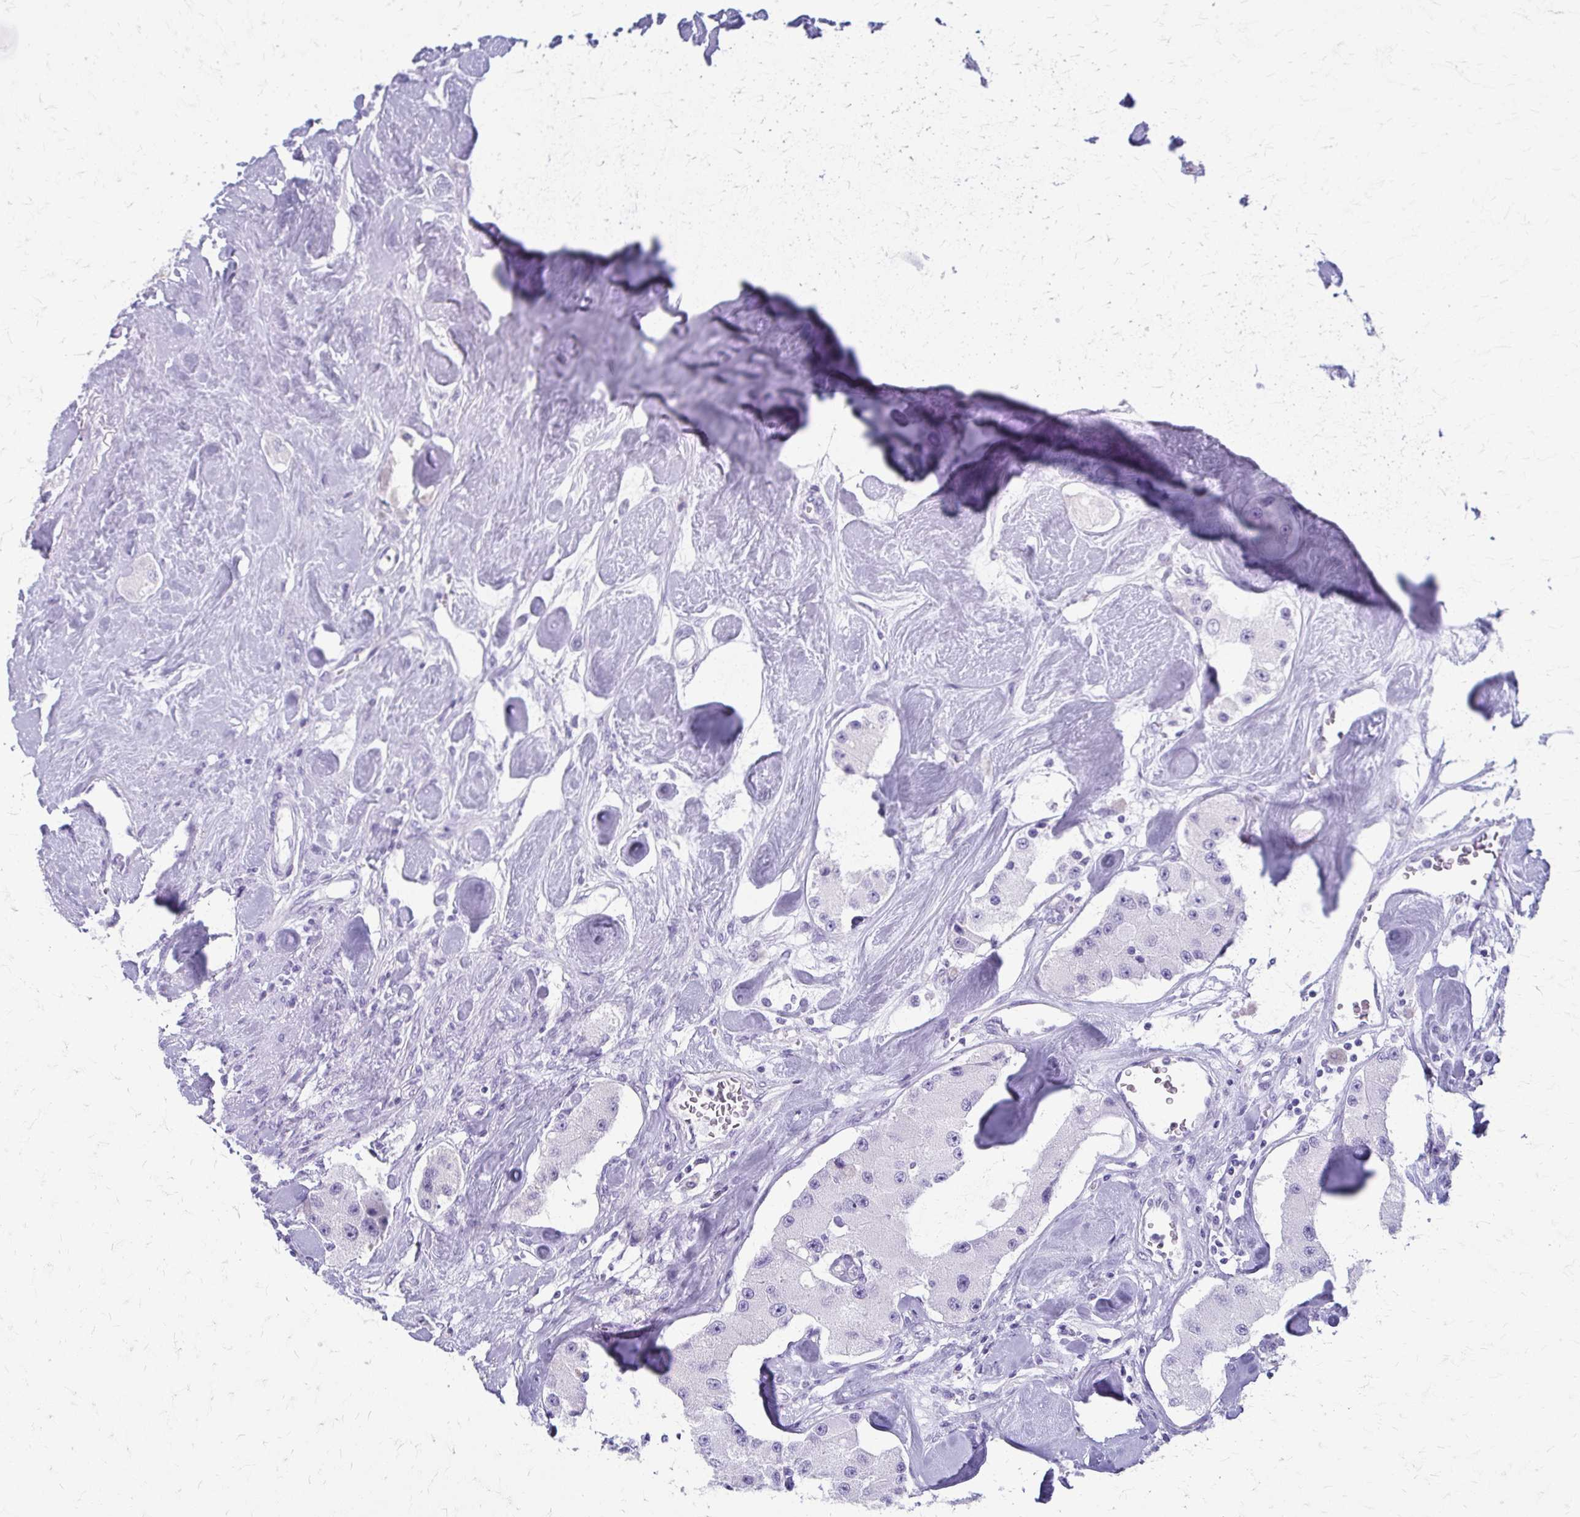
{"staining": {"intensity": "negative", "quantity": "none", "location": "none"}, "tissue": "carcinoid", "cell_type": "Tumor cells", "image_type": "cancer", "snomed": [{"axis": "morphology", "description": "Carcinoid, malignant, NOS"}, {"axis": "topography", "description": "Pancreas"}], "caption": "Histopathology image shows no significant protein staining in tumor cells of carcinoid.", "gene": "CELF5", "patient": {"sex": "male", "age": 41}}